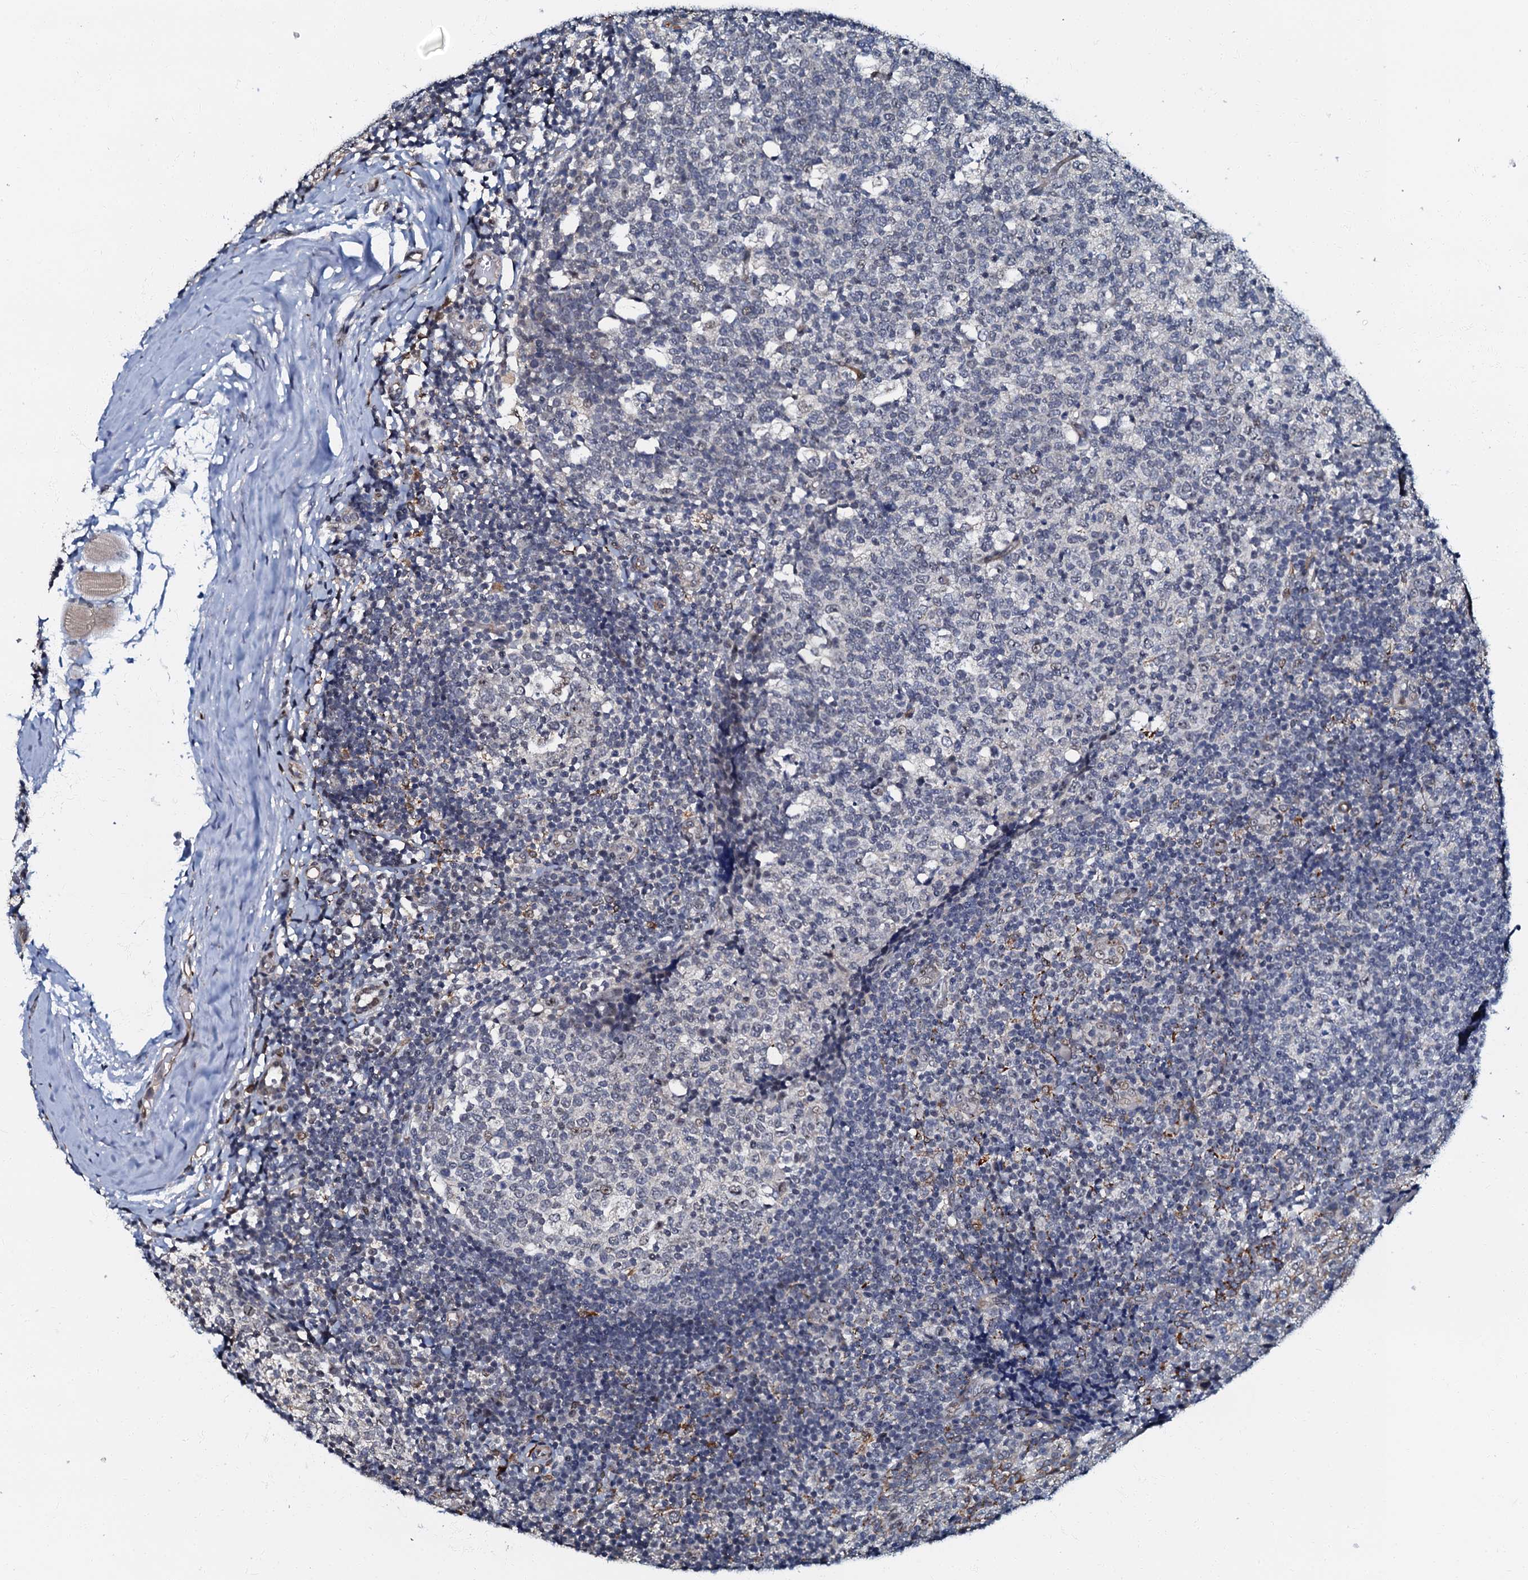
{"staining": {"intensity": "negative", "quantity": "none", "location": "none"}, "tissue": "tonsil", "cell_type": "Germinal center cells", "image_type": "normal", "snomed": [{"axis": "morphology", "description": "Normal tissue, NOS"}, {"axis": "topography", "description": "Tonsil"}], "caption": "The photomicrograph reveals no staining of germinal center cells in normal tonsil. Nuclei are stained in blue.", "gene": "OLAH", "patient": {"sex": "female", "age": 19}}